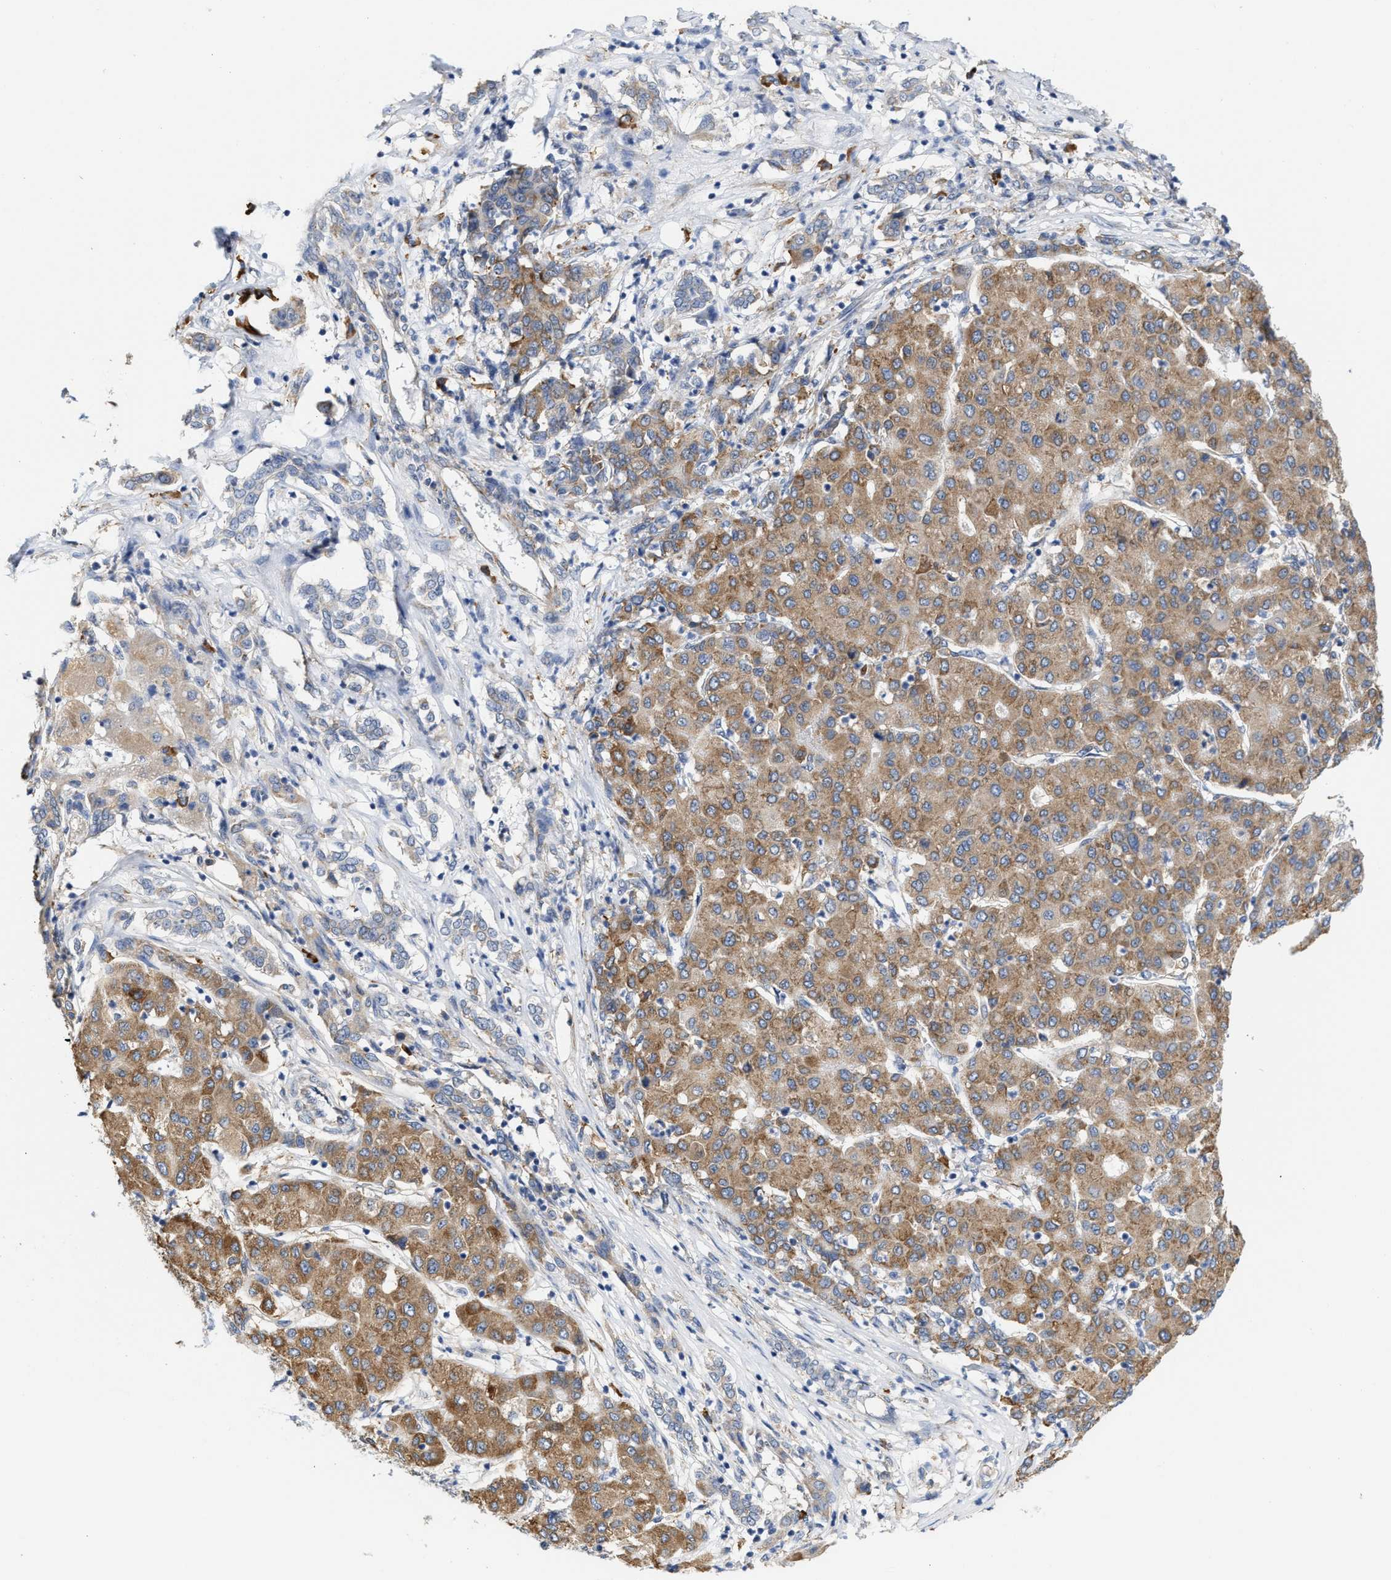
{"staining": {"intensity": "moderate", "quantity": ">75%", "location": "cytoplasmic/membranous"}, "tissue": "liver cancer", "cell_type": "Tumor cells", "image_type": "cancer", "snomed": [{"axis": "morphology", "description": "Carcinoma, Hepatocellular, NOS"}, {"axis": "topography", "description": "Liver"}], "caption": "Liver hepatocellular carcinoma was stained to show a protein in brown. There is medium levels of moderate cytoplasmic/membranous staining in about >75% of tumor cells.", "gene": "RYR2", "patient": {"sex": "male", "age": 65}}